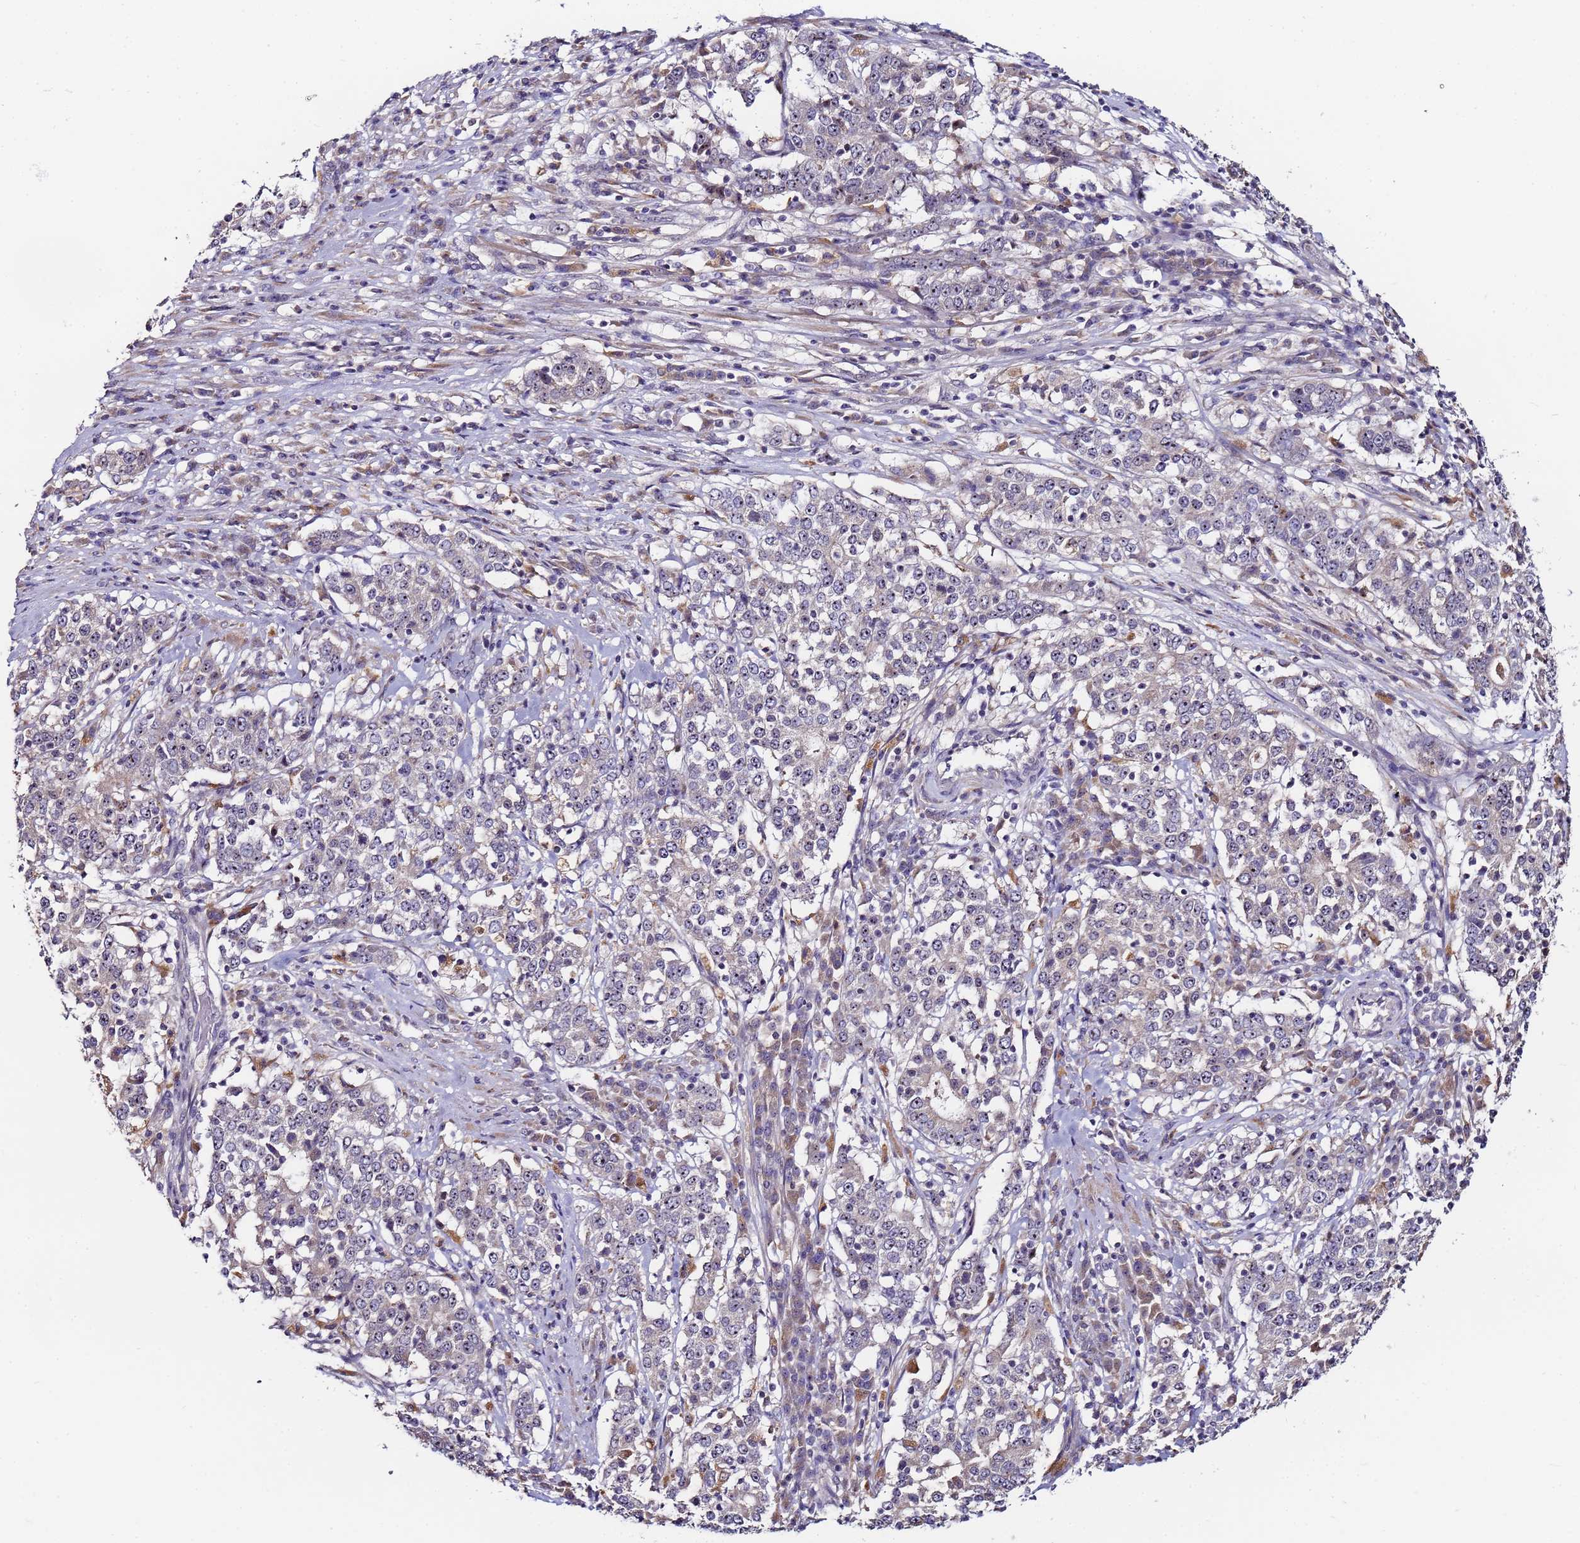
{"staining": {"intensity": "negative", "quantity": "none", "location": "none"}, "tissue": "stomach cancer", "cell_type": "Tumor cells", "image_type": "cancer", "snomed": [{"axis": "morphology", "description": "Adenocarcinoma, NOS"}, {"axis": "topography", "description": "Stomach"}], "caption": "There is no significant positivity in tumor cells of stomach cancer.", "gene": "KRI1", "patient": {"sex": "male", "age": 59}}